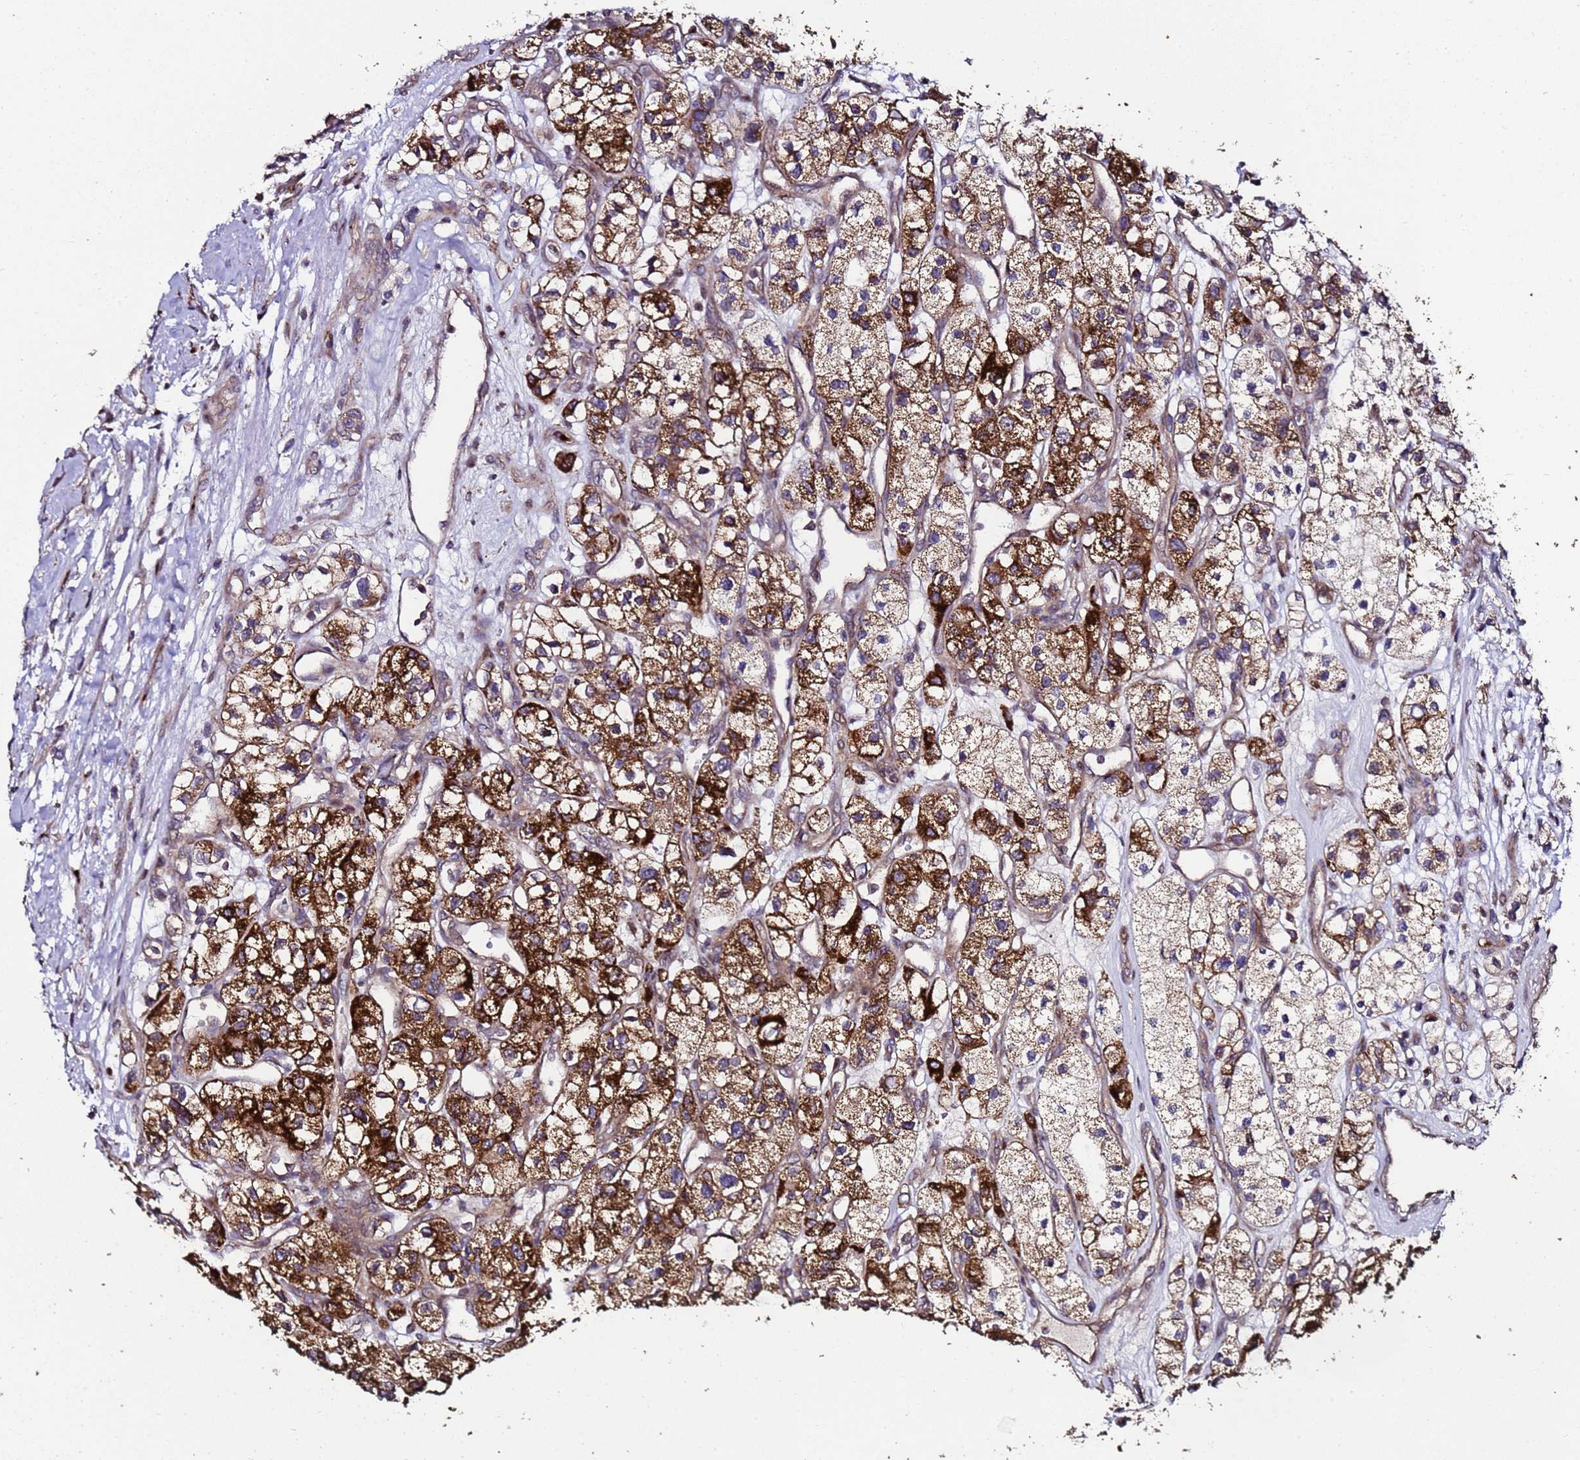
{"staining": {"intensity": "strong", "quantity": "25%-75%", "location": "cytoplasmic/membranous"}, "tissue": "renal cancer", "cell_type": "Tumor cells", "image_type": "cancer", "snomed": [{"axis": "morphology", "description": "Adenocarcinoma, NOS"}, {"axis": "topography", "description": "Kidney"}], "caption": "Brown immunohistochemical staining in human renal adenocarcinoma reveals strong cytoplasmic/membranous expression in approximately 25%-75% of tumor cells. The protein is shown in brown color, while the nuclei are stained blue.", "gene": "PRODH", "patient": {"sex": "female", "age": 57}}